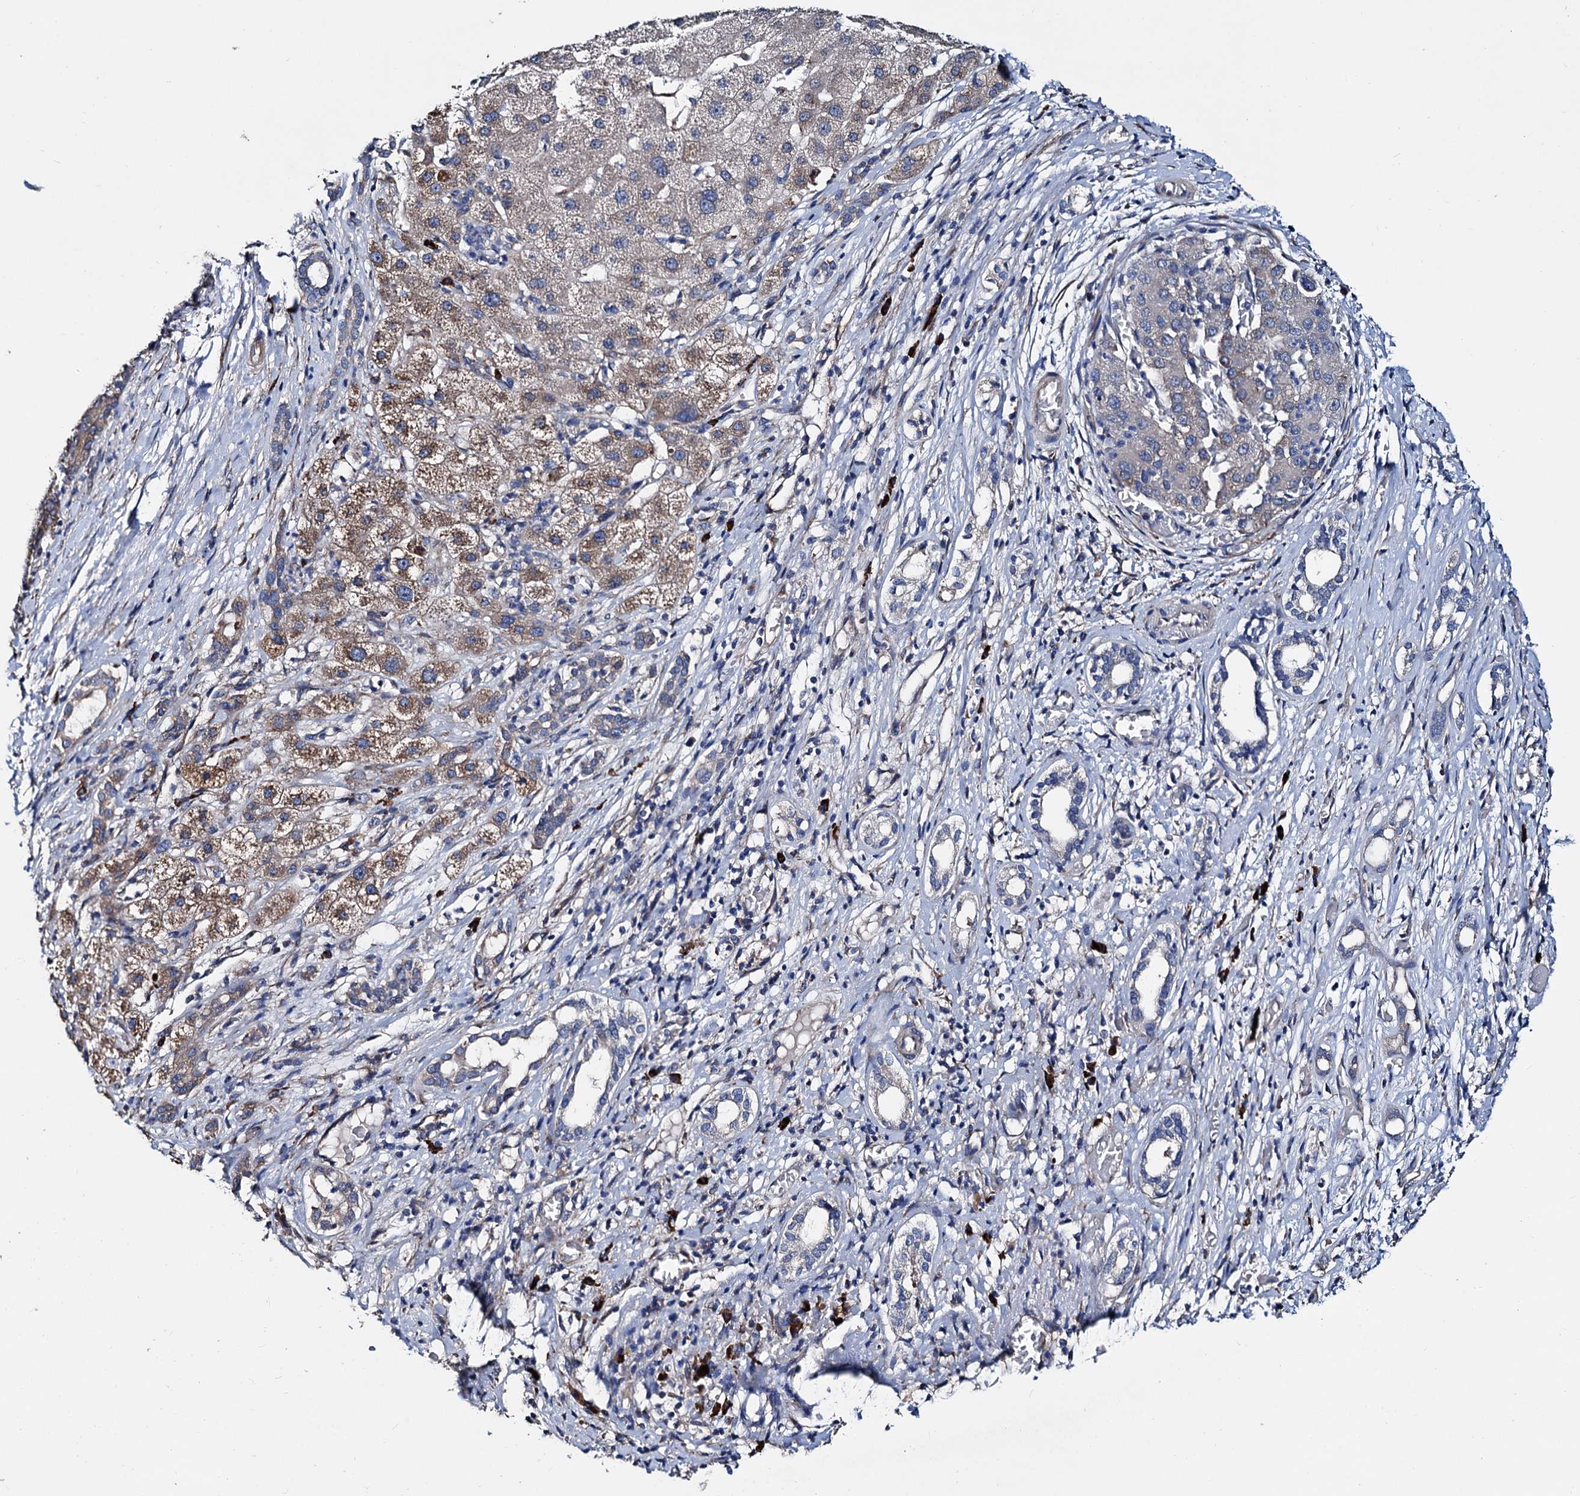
{"staining": {"intensity": "moderate", "quantity": "<25%", "location": "cytoplasmic/membranous"}, "tissue": "liver cancer", "cell_type": "Tumor cells", "image_type": "cancer", "snomed": [{"axis": "morphology", "description": "Carcinoma, Hepatocellular, NOS"}, {"axis": "topography", "description": "Liver"}], "caption": "Protein staining shows moderate cytoplasmic/membranous staining in approximately <25% of tumor cells in hepatocellular carcinoma (liver). The staining was performed using DAB (3,3'-diaminobenzidine) to visualize the protein expression in brown, while the nuclei were stained in blue with hematoxylin (Magnification: 20x).", "gene": "AKAP11", "patient": {"sex": "male", "age": 65}}